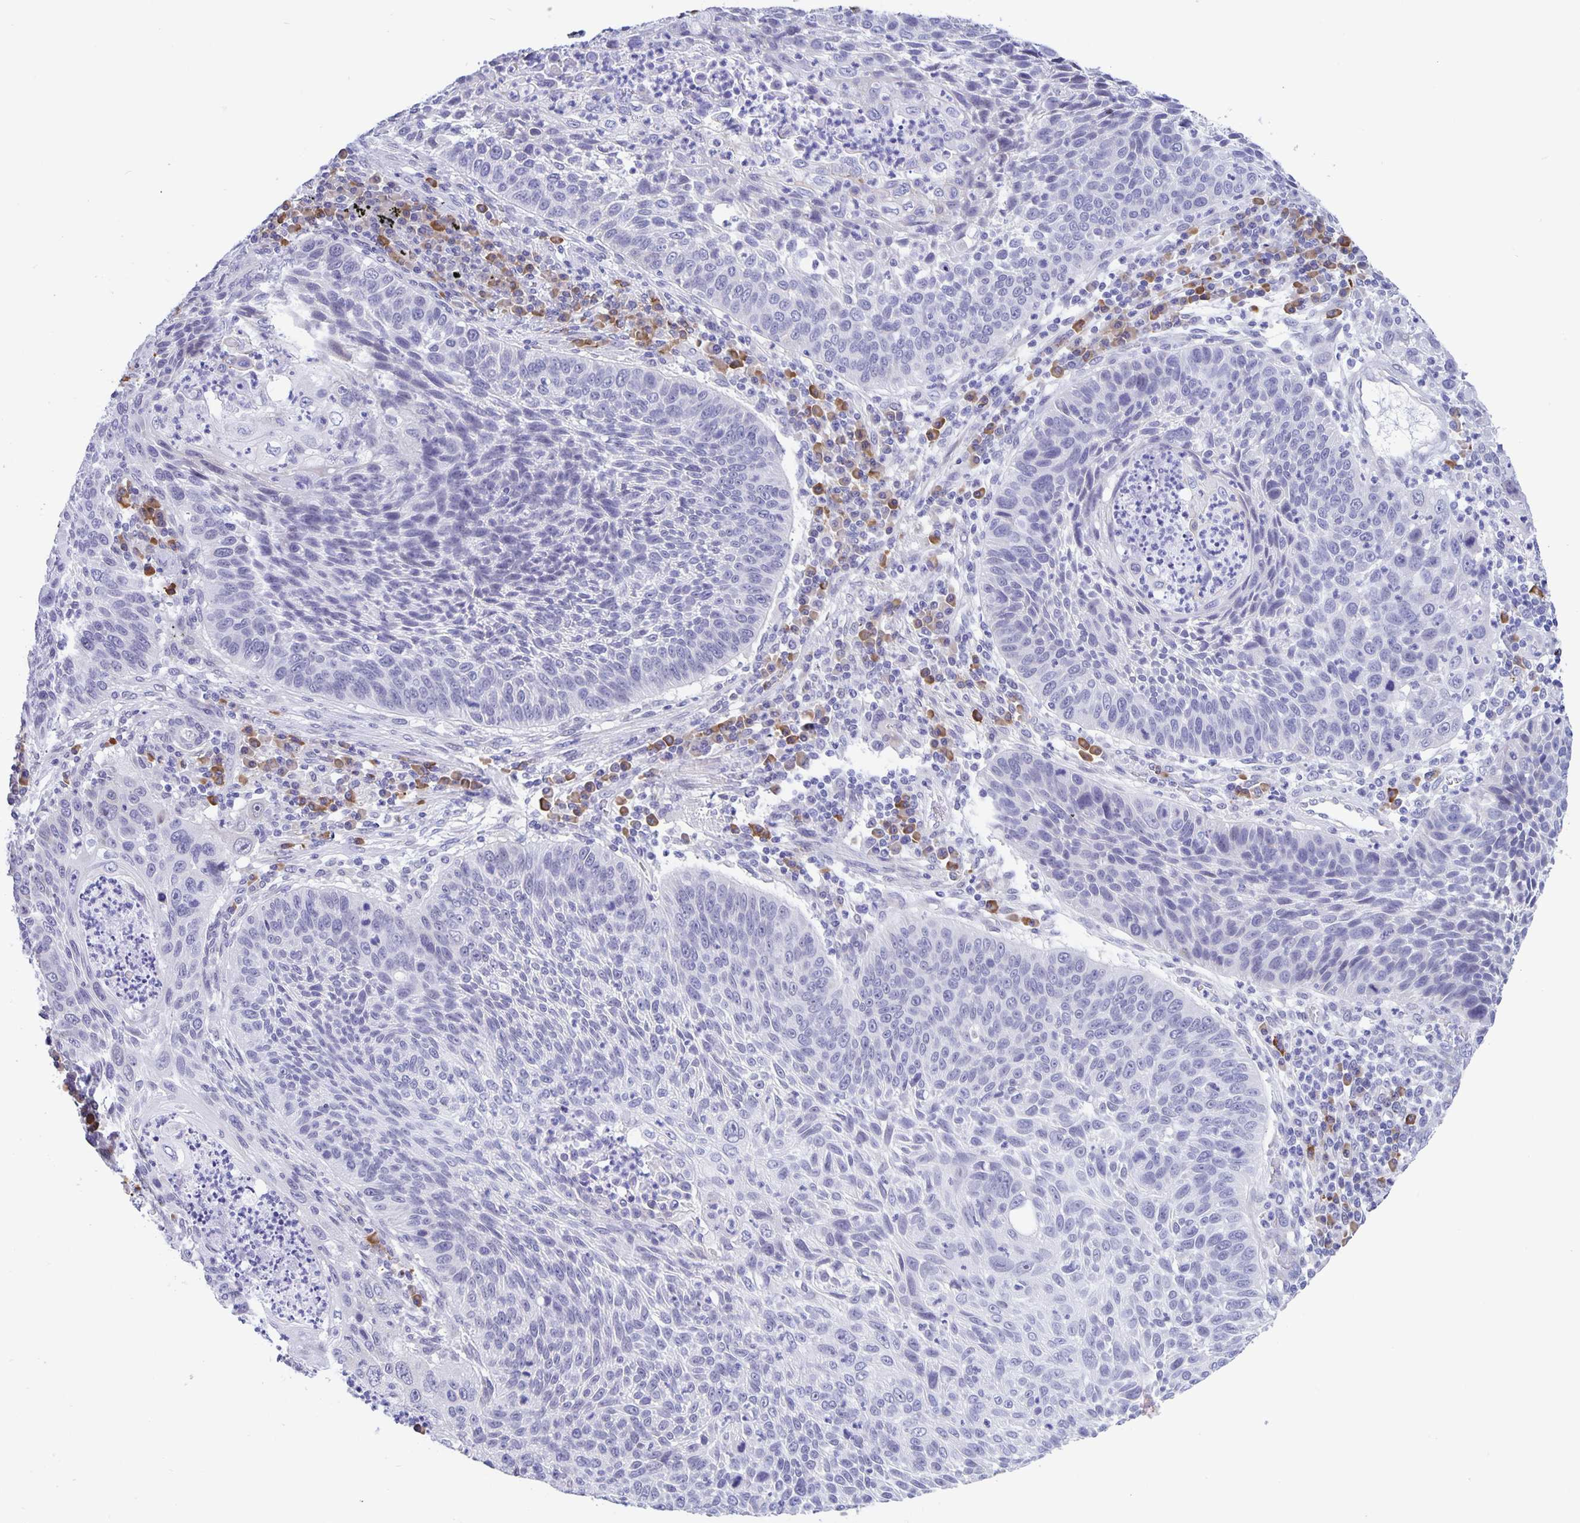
{"staining": {"intensity": "negative", "quantity": "none", "location": "none"}, "tissue": "lung cancer", "cell_type": "Tumor cells", "image_type": "cancer", "snomed": [{"axis": "morphology", "description": "Squamous cell carcinoma, NOS"}, {"axis": "morphology", "description": "Squamous cell carcinoma, metastatic, NOS"}, {"axis": "topography", "description": "Lung"}, {"axis": "topography", "description": "Pleura, NOS"}], "caption": "High power microscopy micrograph of an immunohistochemistry micrograph of metastatic squamous cell carcinoma (lung), revealing no significant positivity in tumor cells.", "gene": "ERMN", "patient": {"sex": "male", "age": 72}}